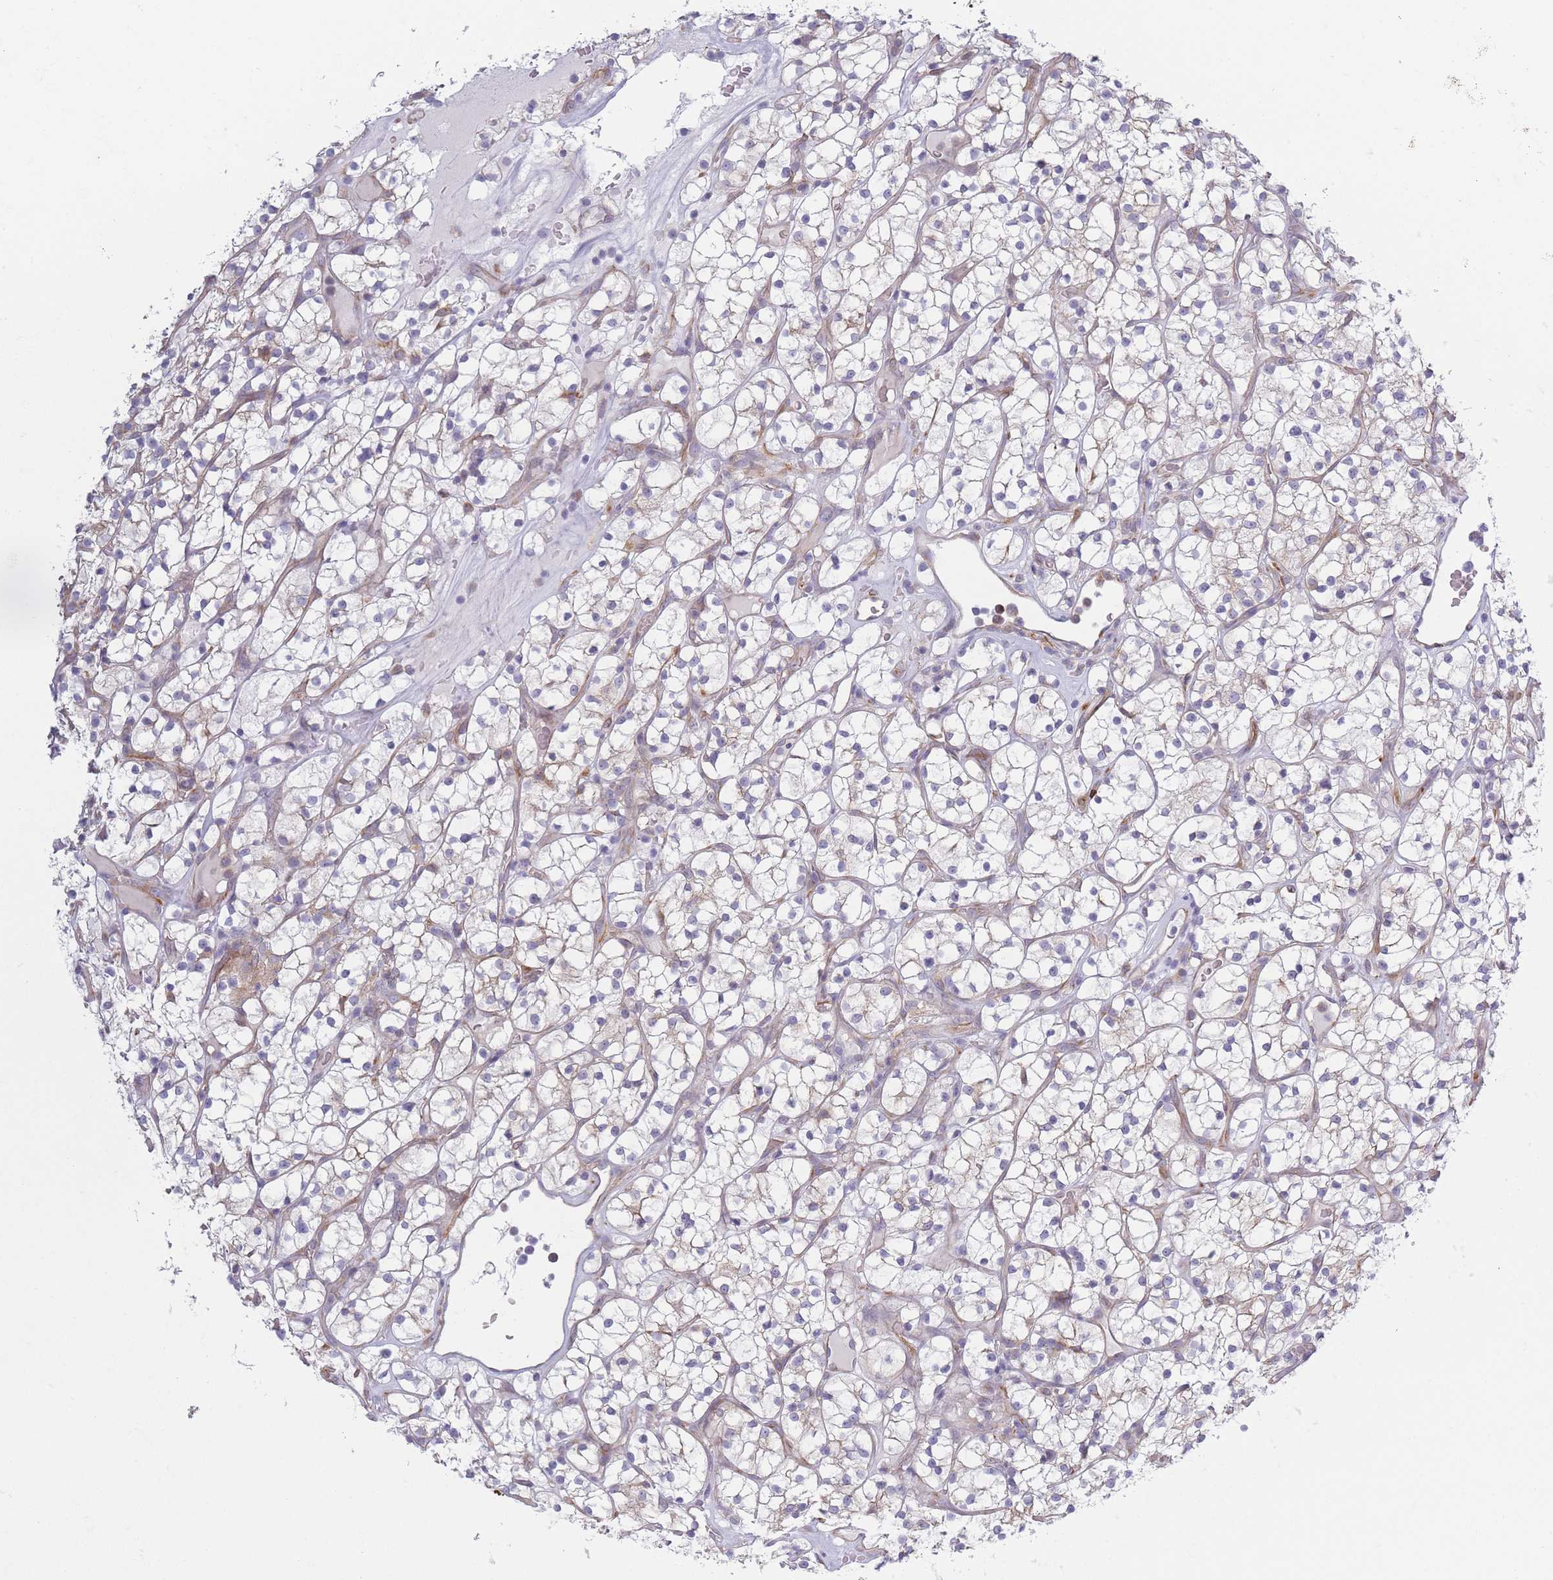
{"staining": {"intensity": "negative", "quantity": "none", "location": "none"}, "tissue": "renal cancer", "cell_type": "Tumor cells", "image_type": "cancer", "snomed": [{"axis": "morphology", "description": "Adenocarcinoma, NOS"}, {"axis": "topography", "description": "Kidney"}], "caption": "Renal cancer (adenocarcinoma) was stained to show a protein in brown. There is no significant positivity in tumor cells.", "gene": "PLEKHG2", "patient": {"sex": "female", "age": 64}}